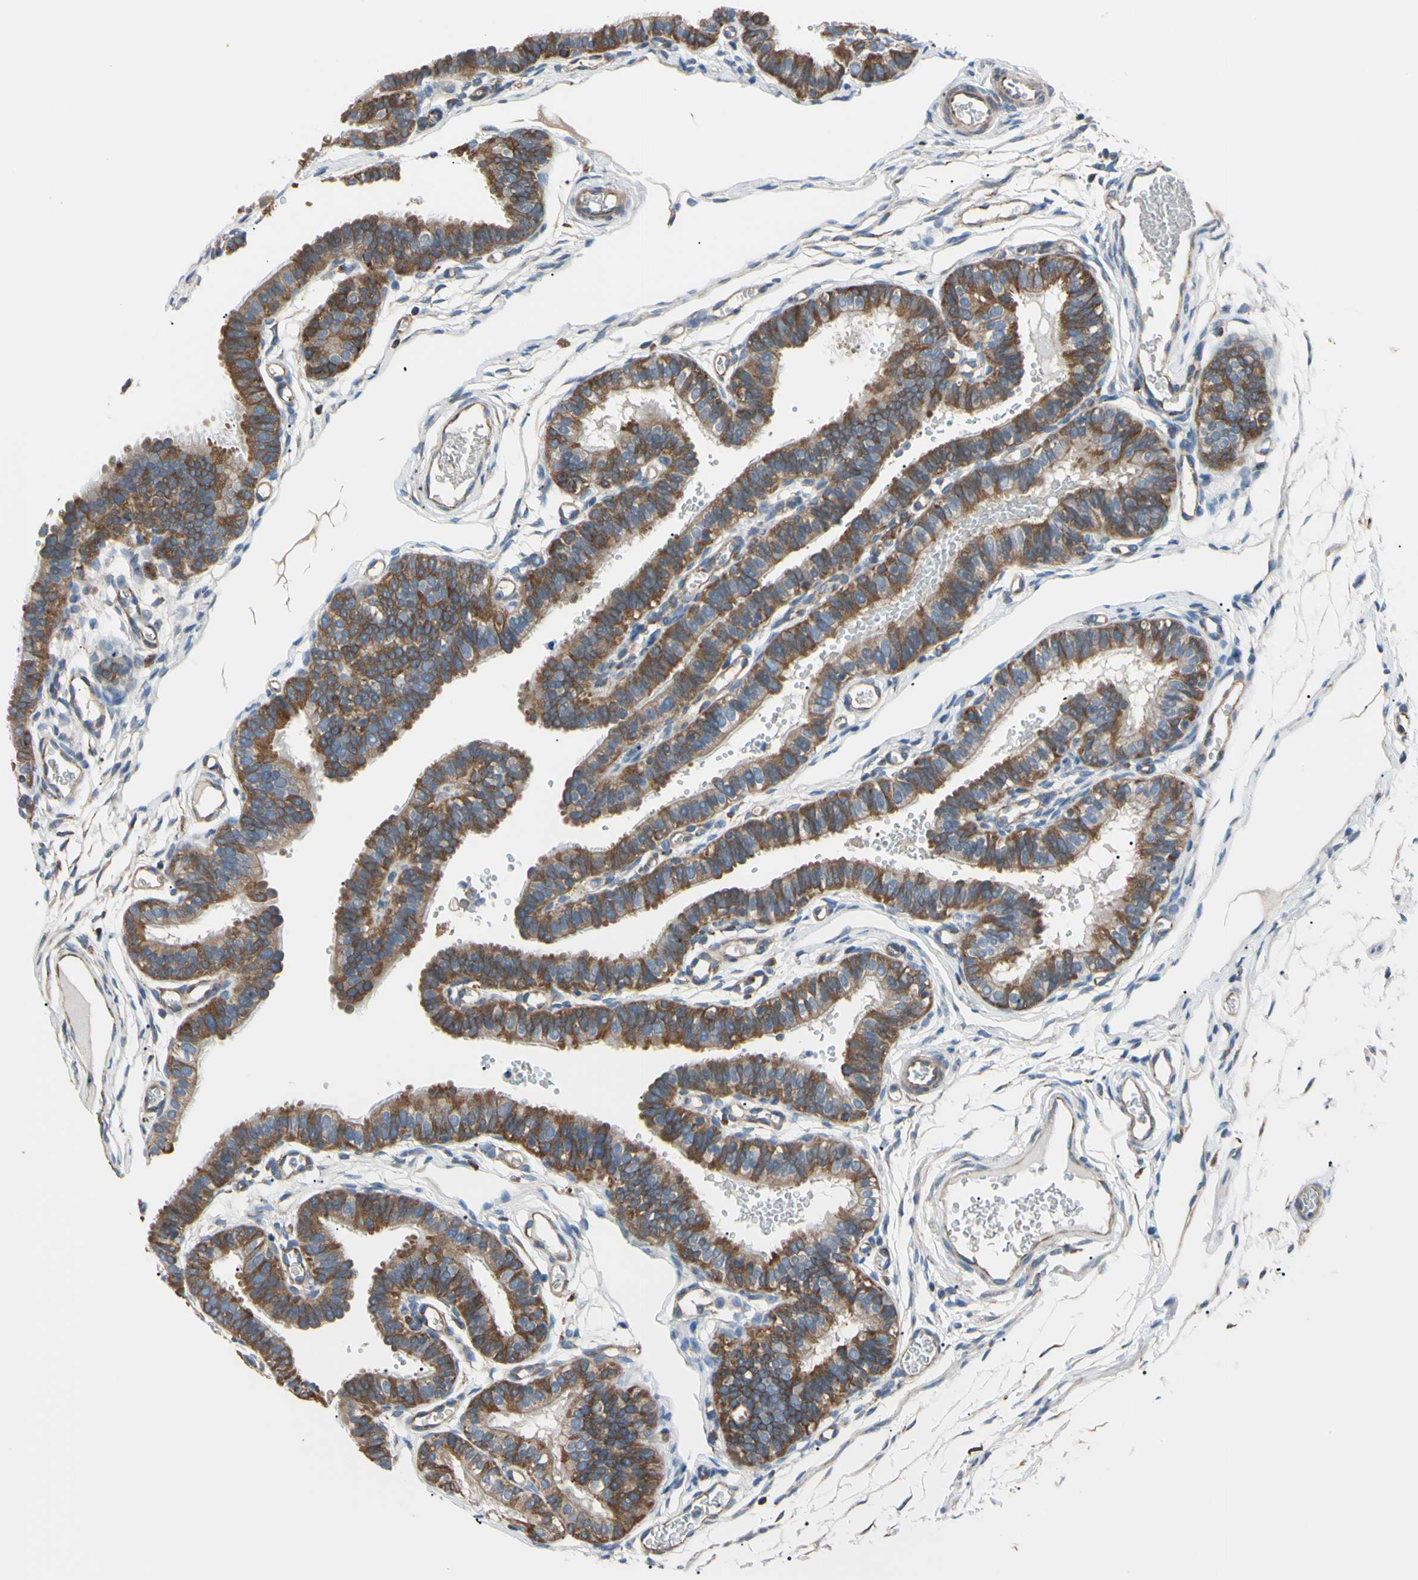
{"staining": {"intensity": "strong", "quantity": ">75%", "location": "cytoplasmic/membranous"}, "tissue": "fallopian tube", "cell_type": "Glandular cells", "image_type": "normal", "snomed": [{"axis": "morphology", "description": "Normal tissue, NOS"}, {"axis": "topography", "description": "Fallopian tube"}, {"axis": "topography", "description": "Placenta"}], "caption": "About >75% of glandular cells in unremarkable fallopian tube demonstrate strong cytoplasmic/membranous protein expression as visualized by brown immunohistochemical staining.", "gene": "BMF", "patient": {"sex": "female", "age": 34}}